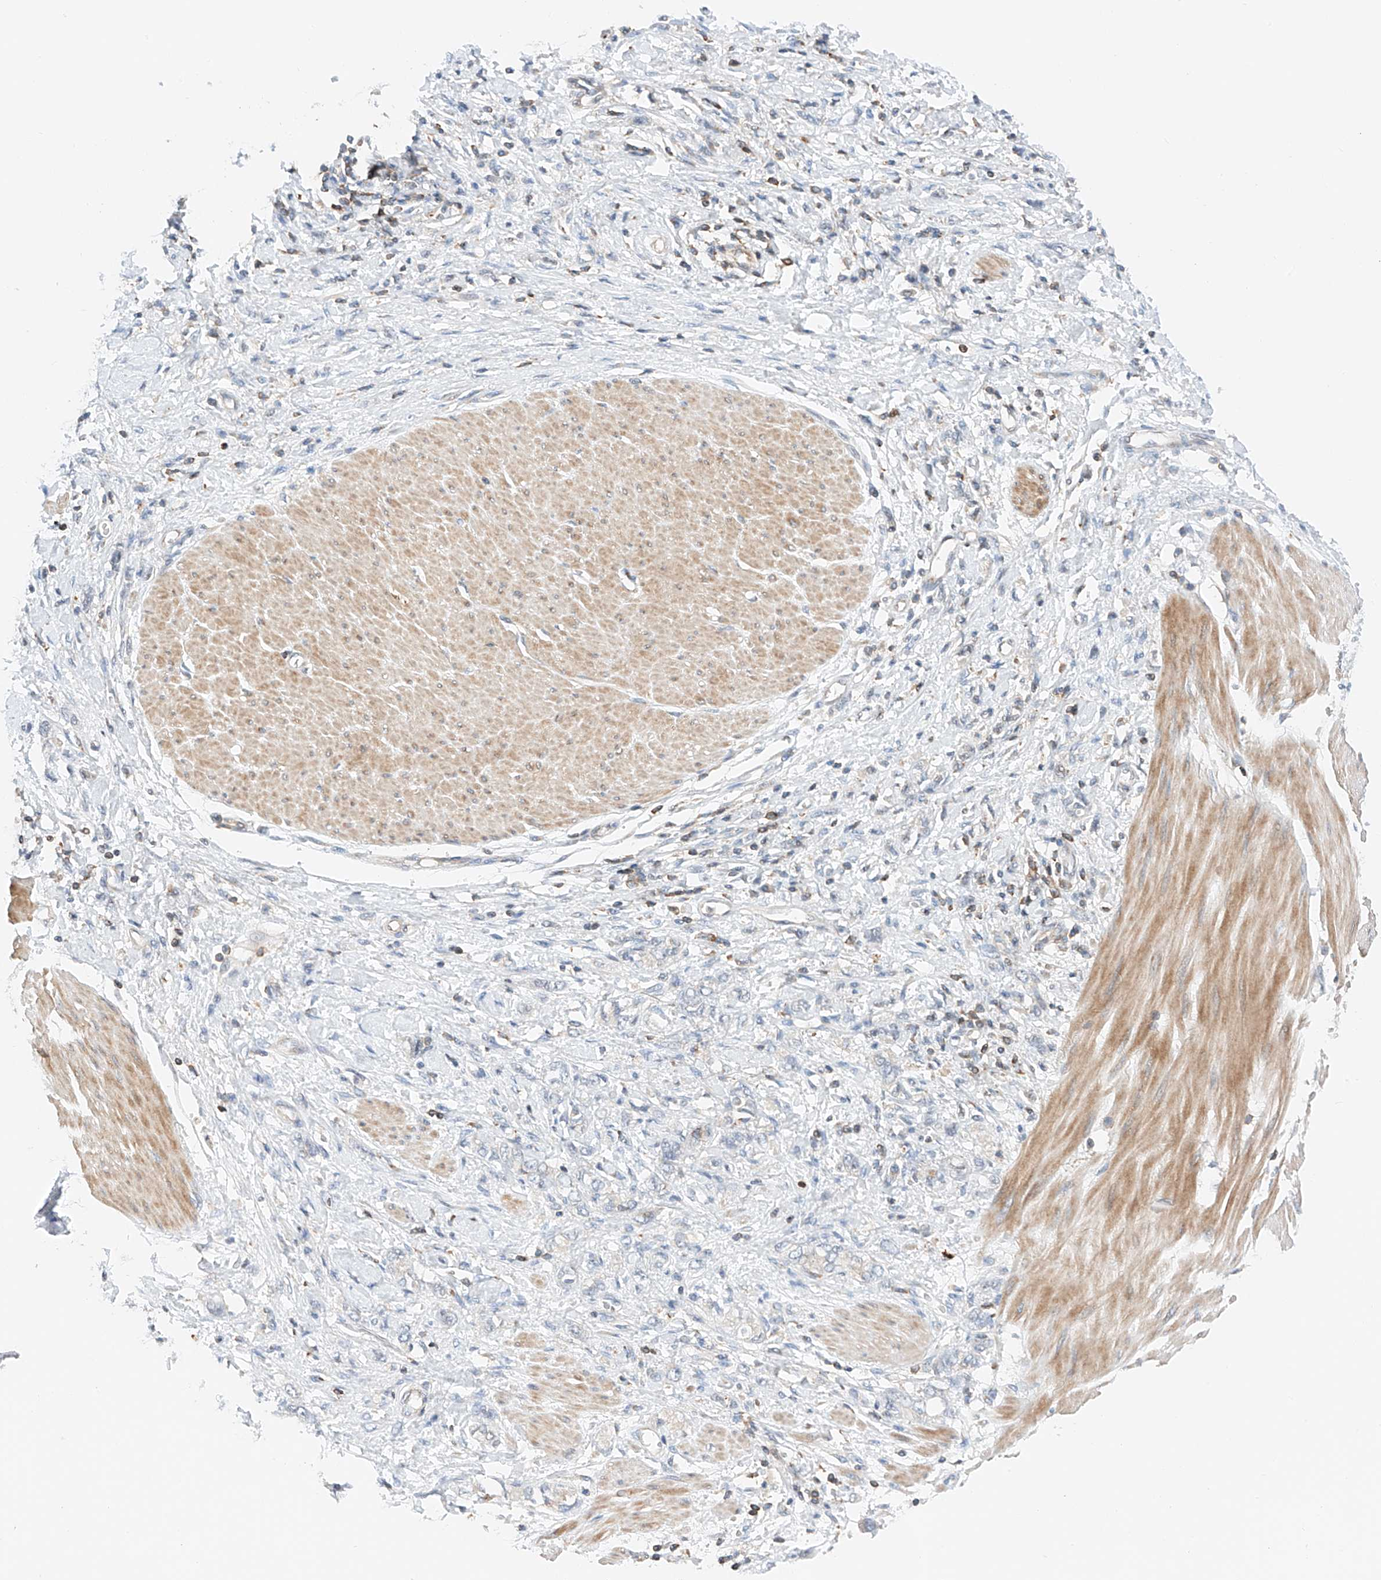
{"staining": {"intensity": "negative", "quantity": "none", "location": "none"}, "tissue": "stomach cancer", "cell_type": "Tumor cells", "image_type": "cancer", "snomed": [{"axis": "morphology", "description": "Adenocarcinoma, NOS"}, {"axis": "topography", "description": "Stomach"}], "caption": "The micrograph shows no staining of tumor cells in adenocarcinoma (stomach).", "gene": "MFN2", "patient": {"sex": "female", "age": 76}}